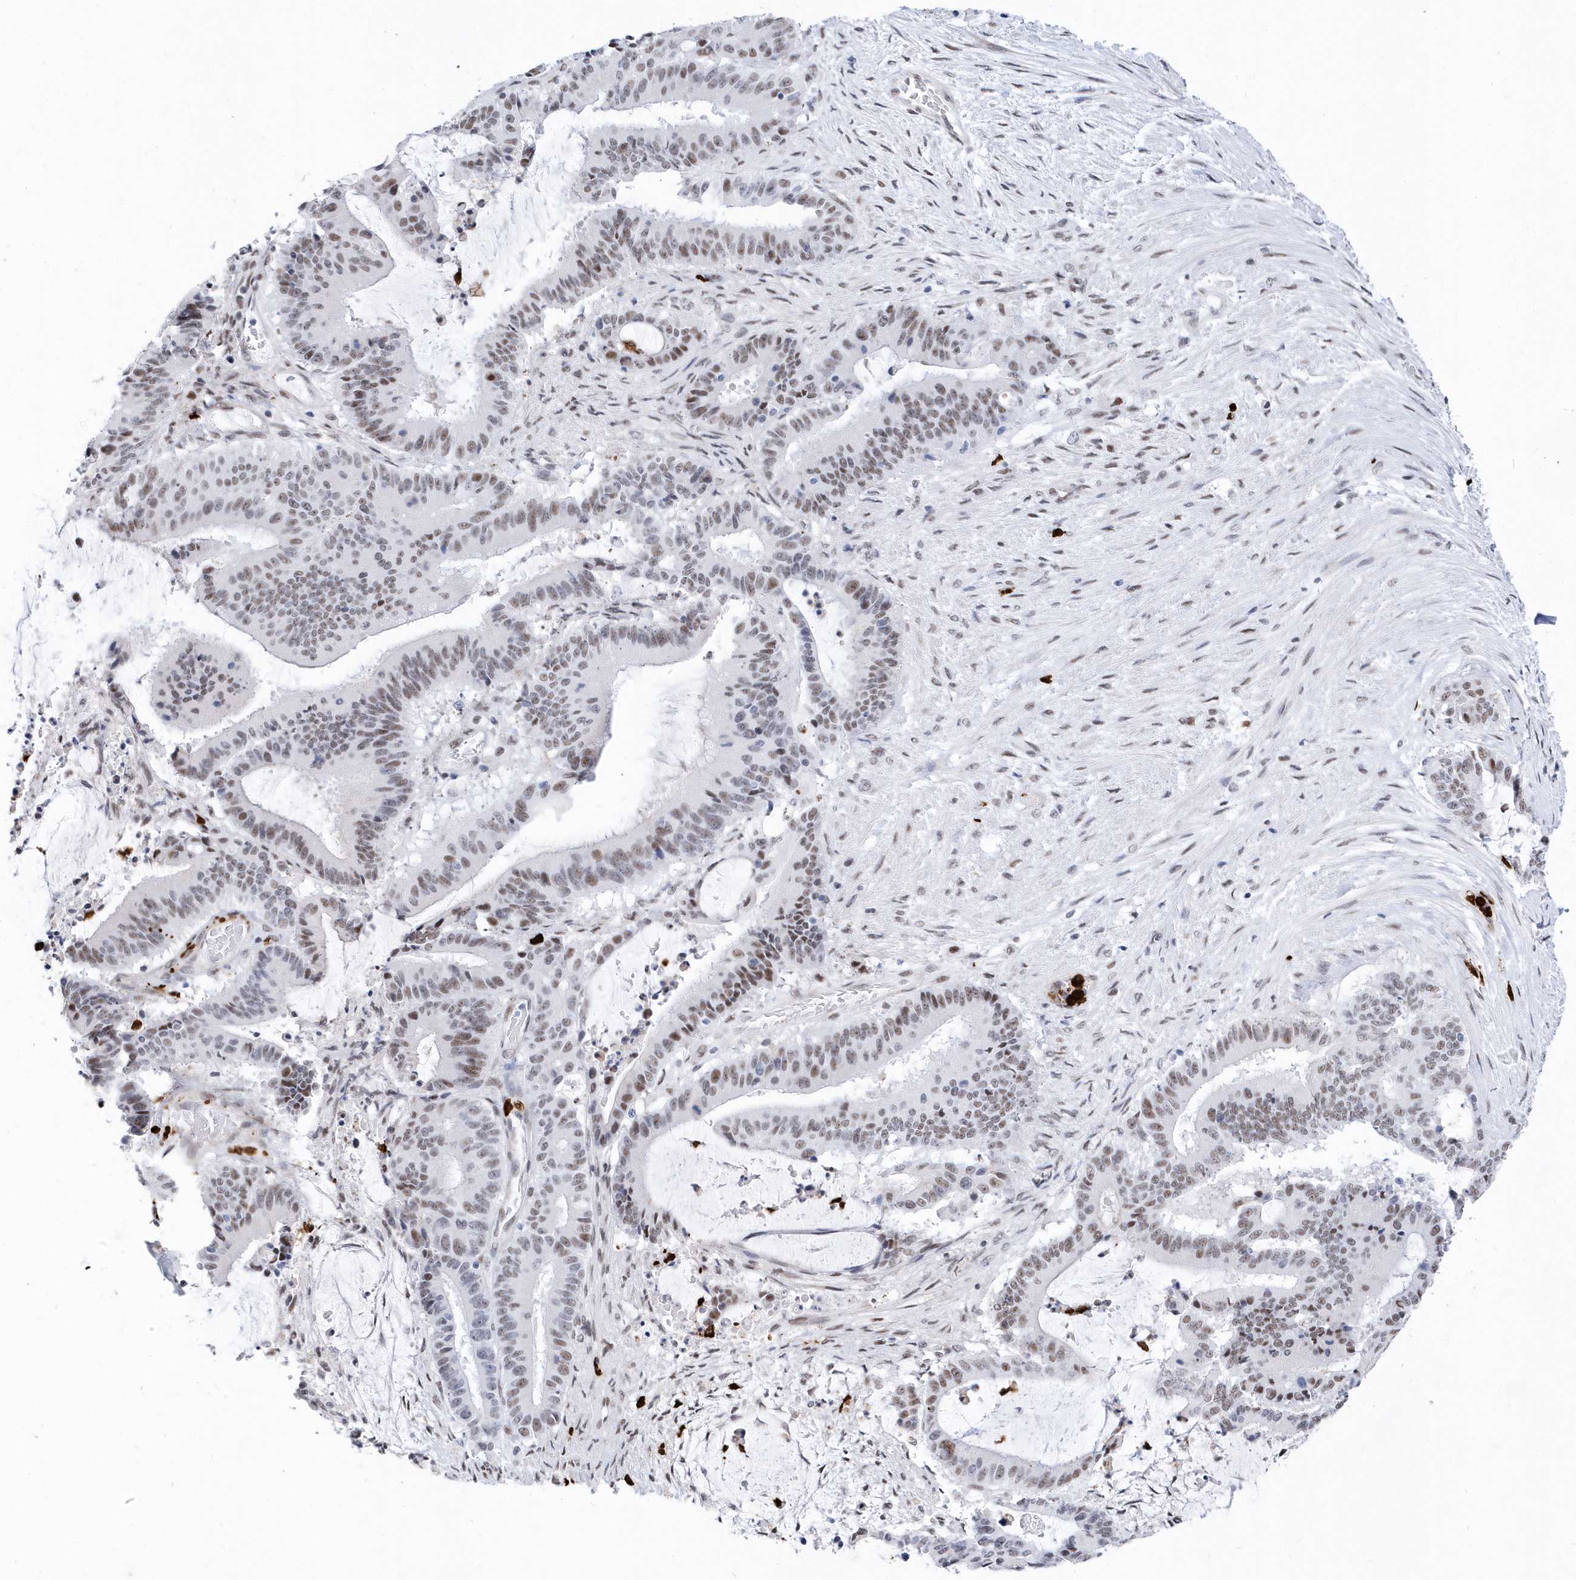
{"staining": {"intensity": "moderate", "quantity": "<25%", "location": "nuclear"}, "tissue": "liver cancer", "cell_type": "Tumor cells", "image_type": "cancer", "snomed": [{"axis": "morphology", "description": "Normal tissue, NOS"}, {"axis": "morphology", "description": "Cholangiocarcinoma"}, {"axis": "topography", "description": "Liver"}, {"axis": "topography", "description": "Peripheral nerve tissue"}], "caption": "This is a photomicrograph of IHC staining of liver cancer (cholangiocarcinoma), which shows moderate positivity in the nuclear of tumor cells.", "gene": "RPP30", "patient": {"sex": "female", "age": 73}}